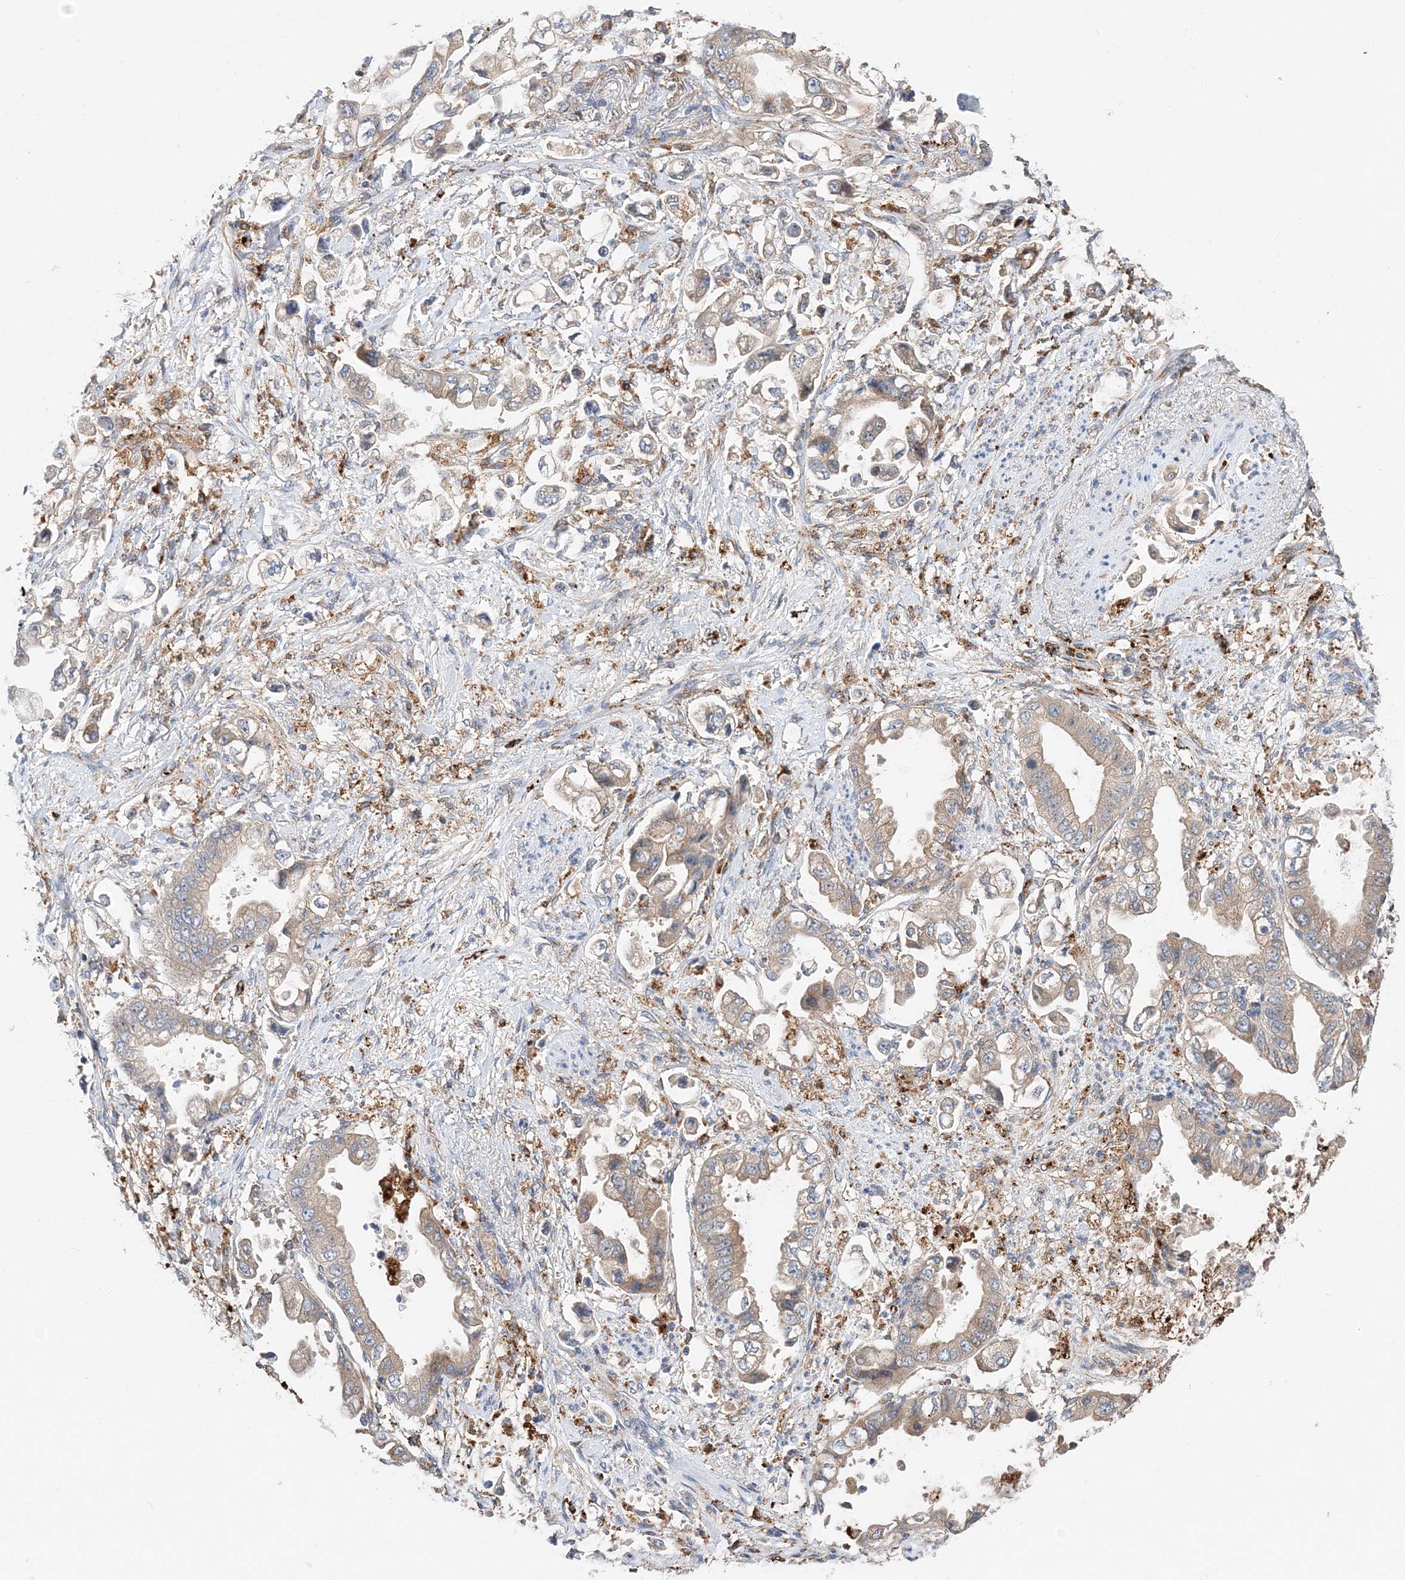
{"staining": {"intensity": "moderate", "quantity": ">75%", "location": "cytoplasmic/membranous"}, "tissue": "stomach cancer", "cell_type": "Tumor cells", "image_type": "cancer", "snomed": [{"axis": "morphology", "description": "Adenocarcinoma, NOS"}, {"axis": "topography", "description": "Stomach"}], "caption": "DAB (3,3'-diaminobenzidine) immunohistochemical staining of human stomach cancer (adenocarcinoma) reveals moderate cytoplasmic/membranous protein positivity in about >75% of tumor cells.", "gene": "C3orf38", "patient": {"sex": "male", "age": 62}}